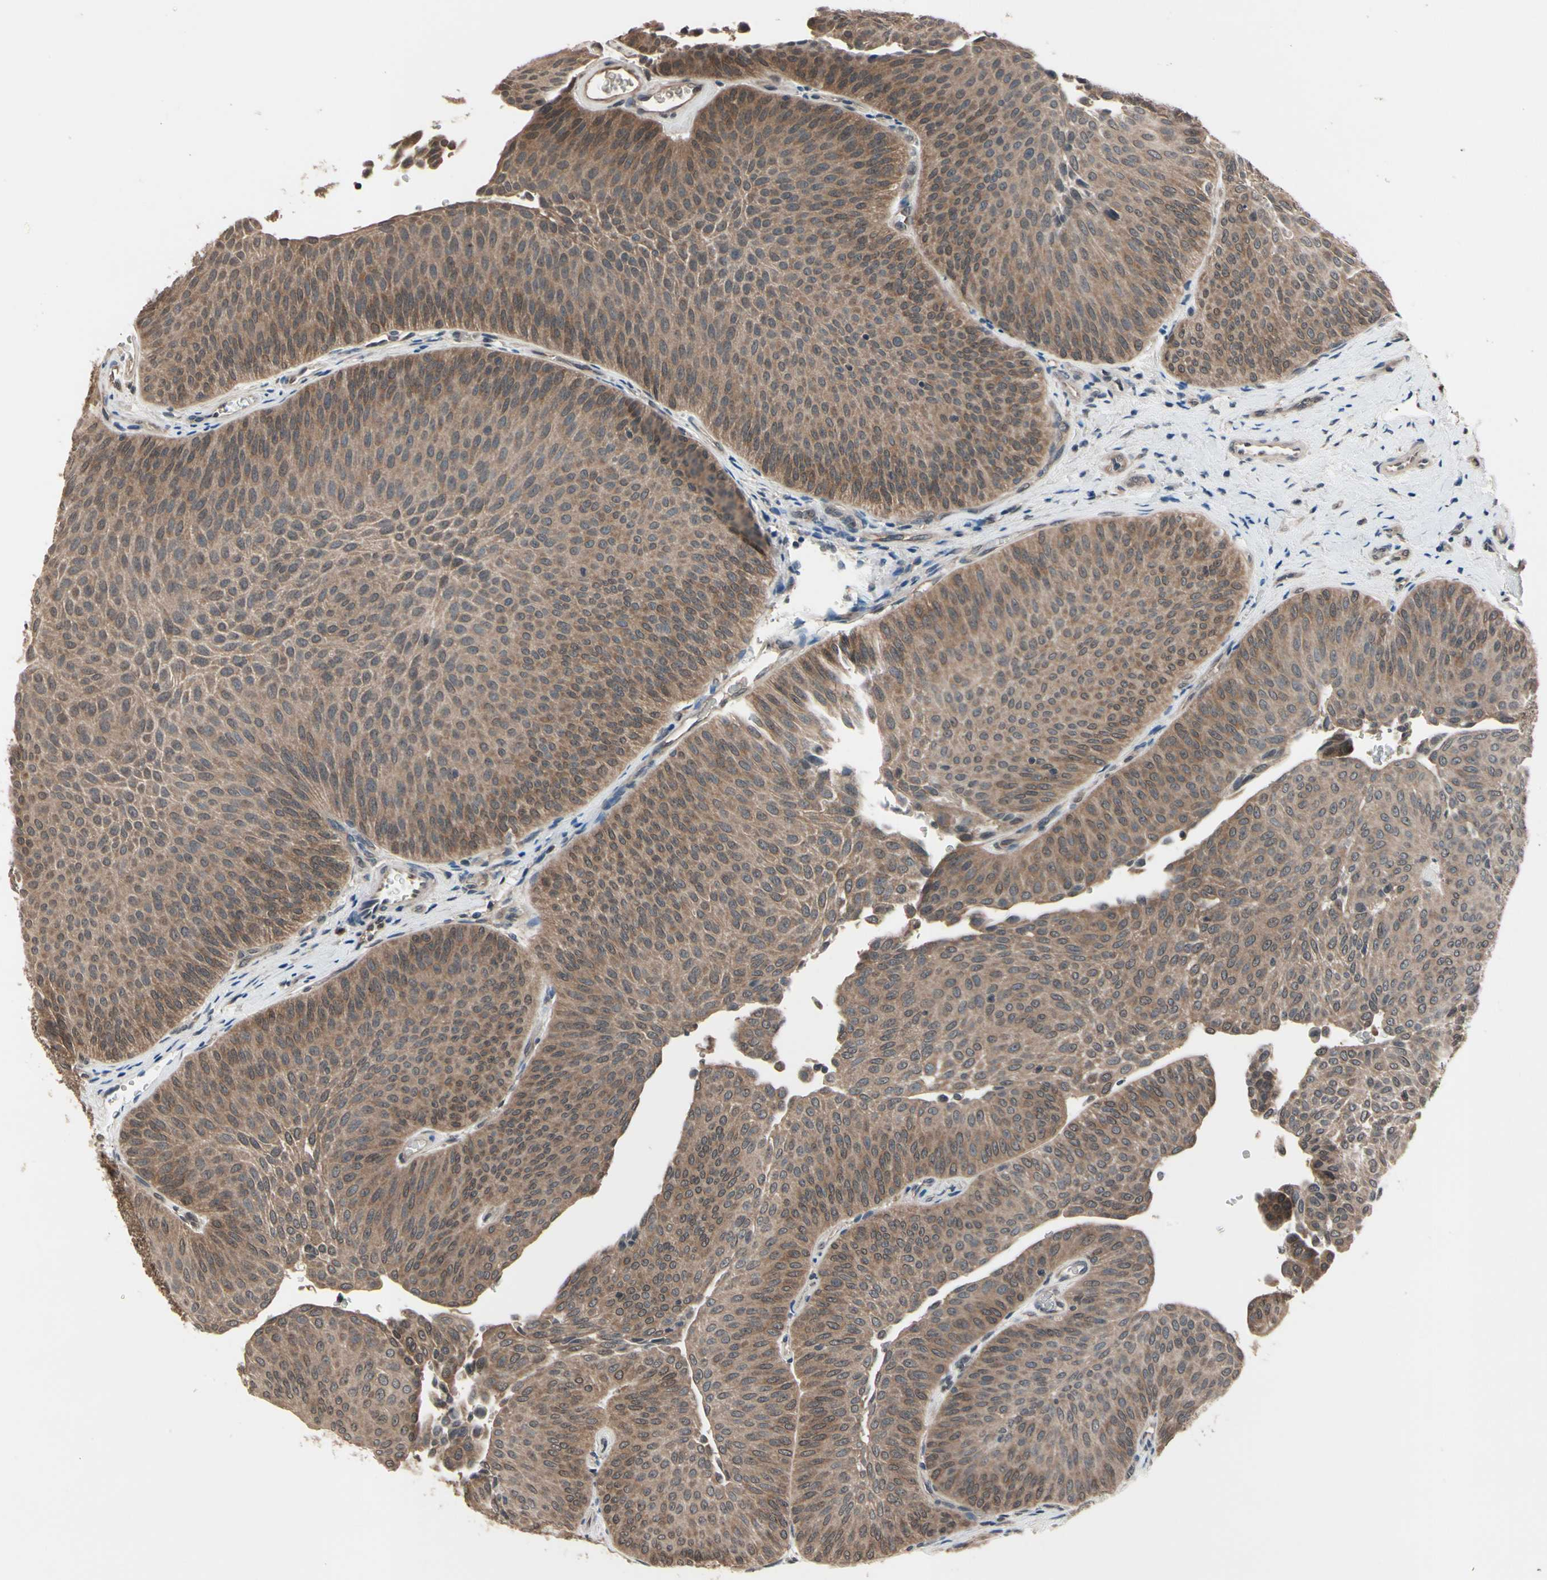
{"staining": {"intensity": "moderate", "quantity": ">75%", "location": "cytoplasmic/membranous"}, "tissue": "urothelial cancer", "cell_type": "Tumor cells", "image_type": "cancer", "snomed": [{"axis": "morphology", "description": "Urothelial carcinoma, Low grade"}, {"axis": "topography", "description": "Urinary bladder"}], "caption": "Protein analysis of low-grade urothelial carcinoma tissue shows moderate cytoplasmic/membranous positivity in about >75% of tumor cells. The staining was performed using DAB to visualize the protein expression in brown, while the nuclei were stained in blue with hematoxylin (Magnification: 20x).", "gene": "PRDX6", "patient": {"sex": "female", "age": 60}}